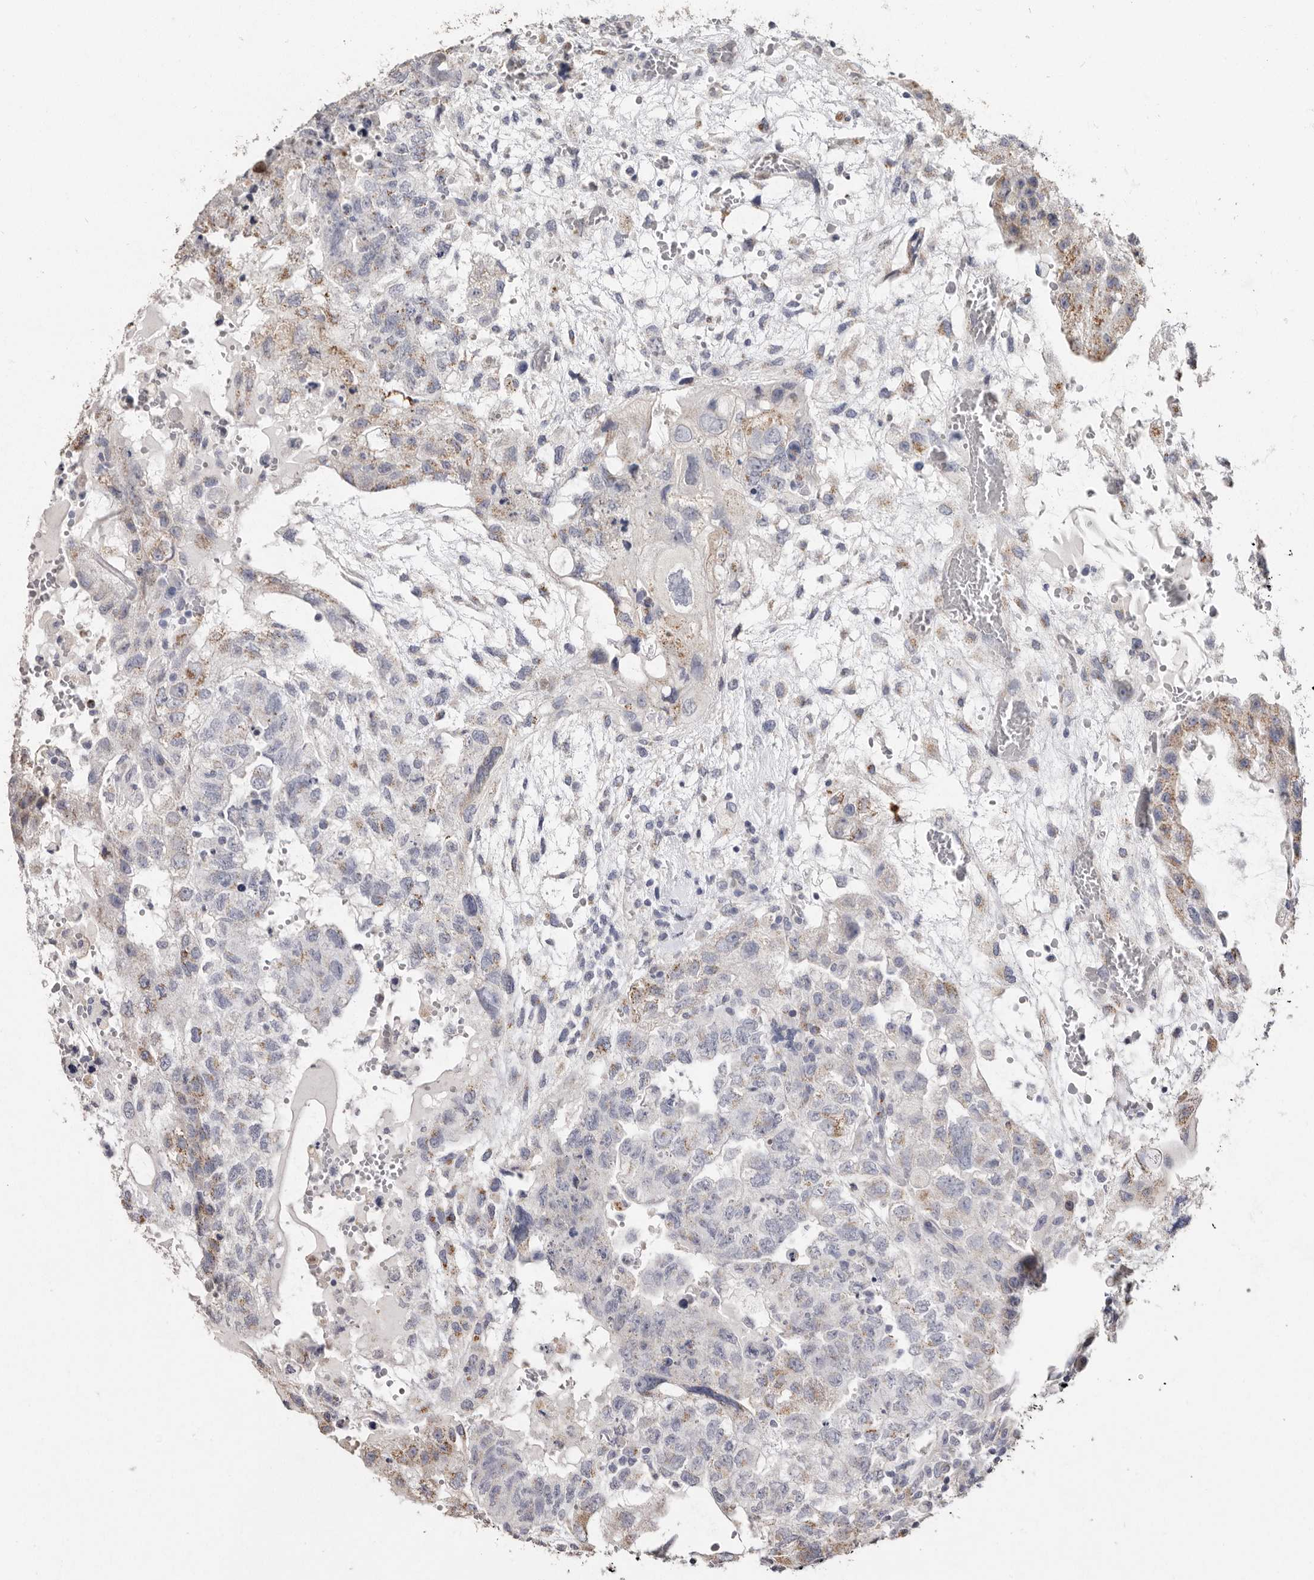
{"staining": {"intensity": "moderate", "quantity": "25%-75%", "location": "cytoplasmic/membranous"}, "tissue": "testis cancer", "cell_type": "Tumor cells", "image_type": "cancer", "snomed": [{"axis": "morphology", "description": "Carcinoma, Embryonal, NOS"}, {"axis": "topography", "description": "Testis"}], "caption": "Protein staining by IHC shows moderate cytoplasmic/membranous expression in approximately 25%-75% of tumor cells in testis embryonal carcinoma.", "gene": "LGALS7B", "patient": {"sex": "male", "age": 36}}